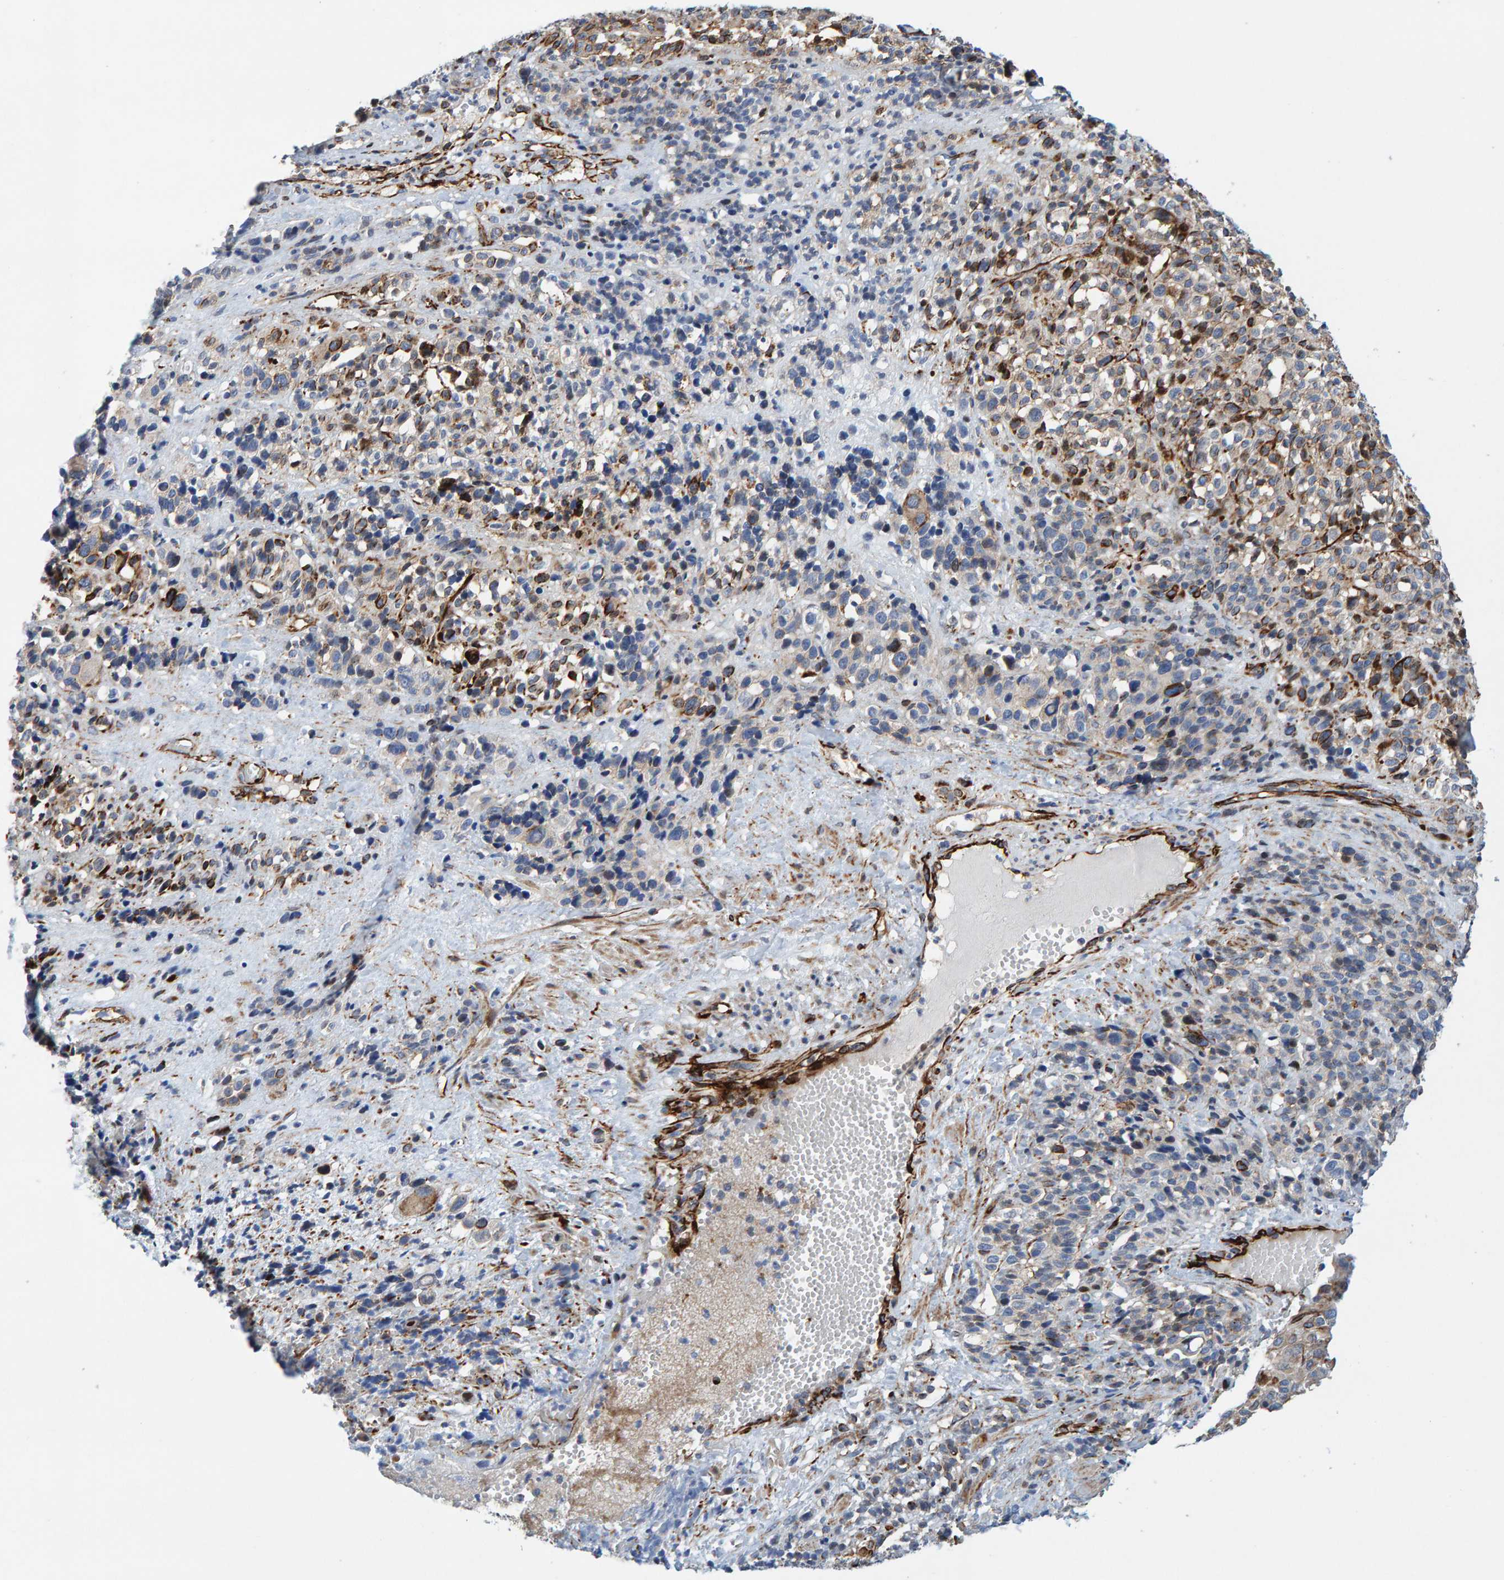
{"staining": {"intensity": "weak", "quantity": "25%-75%", "location": "cytoplasmic/membranous"}, "tissue": "melanoma", "cell_type": "Tumor cells", "image_type": "cancer", "snomed": [{"axis": "morphology", "description": "Malignant melanoma, Metastatic site"}, {"axis": "topography", "description": "Skin"}], "caption": "About 25%-75% of tumor cells in melanoma demonstrate weak cytoplasmic/membranous protein expression as visualized by brown immunohistochemical staining.", "gene": "POLG2", "patient": {"sex": "female", "age": 74}}